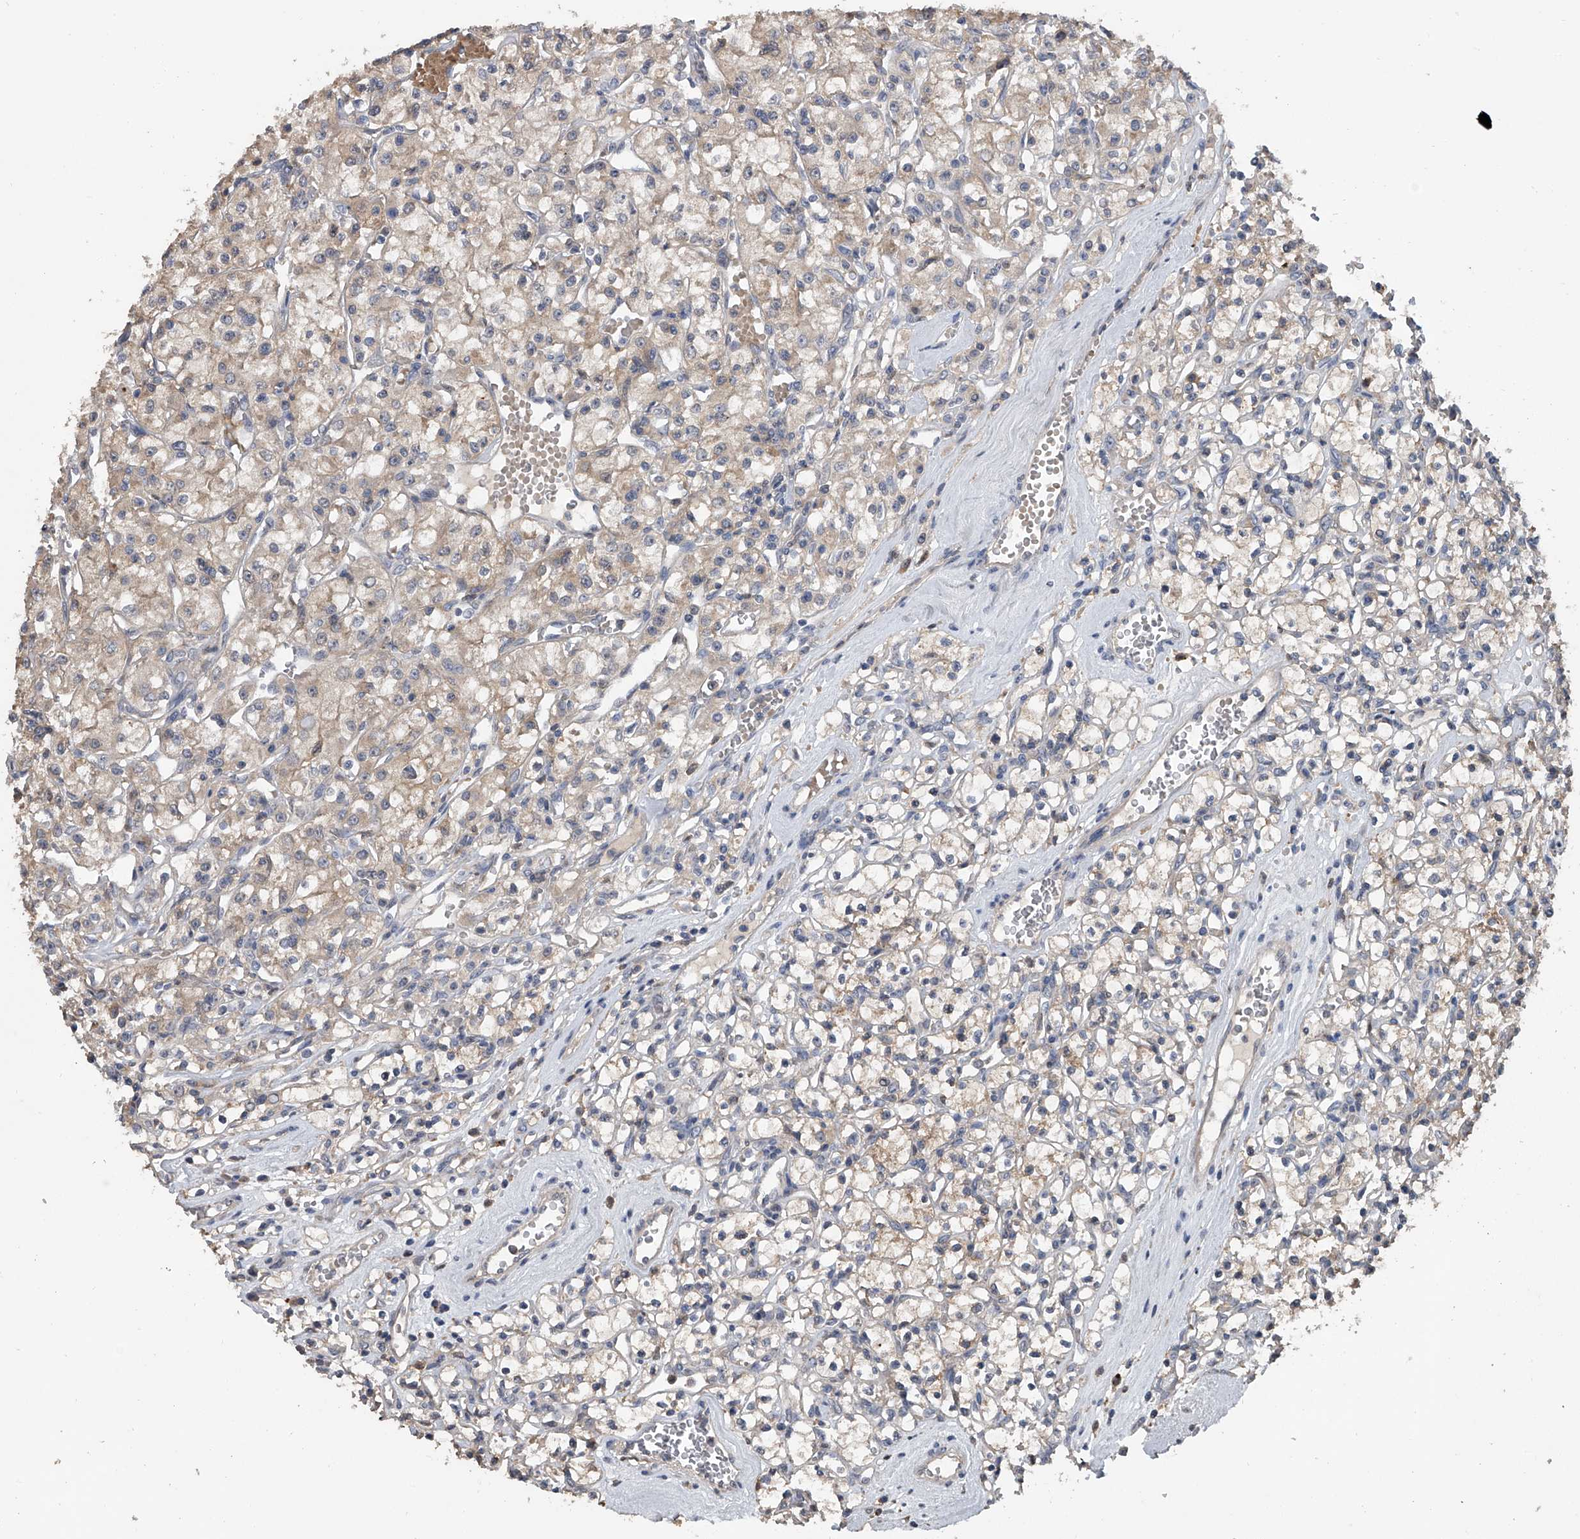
{"staining": {"intensity": "weak", "quantity": "25%-75%", "location": "cytoplasmic/membranous"}, "tissue": "renal cancer", "cell_type": "Tumor cells", "image_type": "cancer", "snomed": [{"axis": "morphology", "description": "Adenocarcinoma, NOS"}, {"axis": "topography", "description": "Kidney"}], "caption": "Protein expression by IHC shows weak cytoplasmic/membranous expression in approximately 25%-75% of tumor cells in adenocarcinoma (renal). (DAB (3,3'-diaminobenzidine) IHC, brown staining for protein, blue staining for nuclei).", "gene": "DOCK9", "patient": {"sex": "female", "age": 59}}